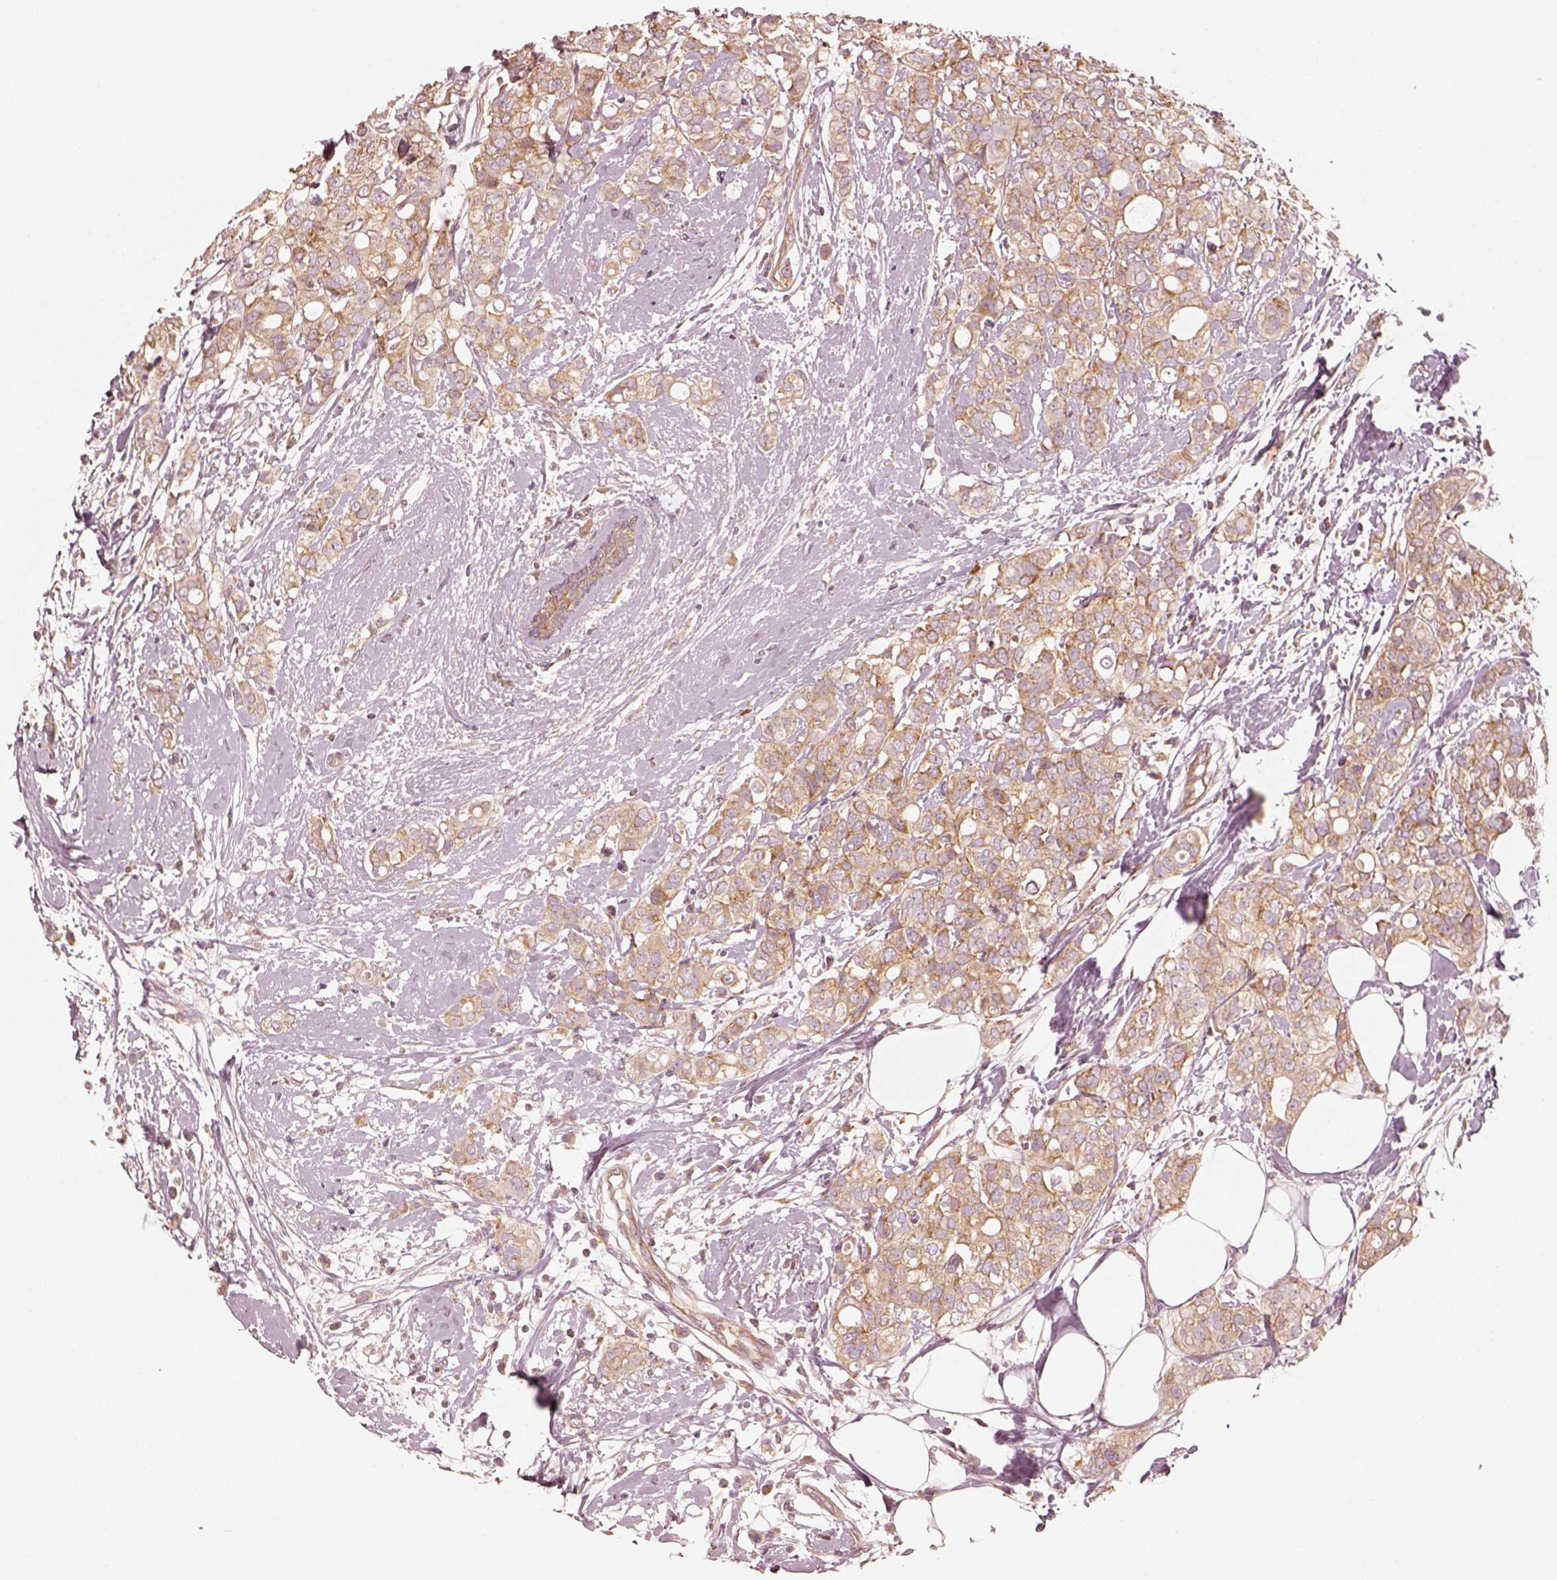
{"staining": {"intensity": "moderate", "quantity": ">75%", "location": "cytoplasmic/membranous"}, "tissue": "breast cancer", "cell_type": "Tumor cells", "image_type": "cancer", "snomed": [{"axis": "morphology", "description": "Duct carcinoma"}, {"axis": "topography", "description": "Breast"}], "caption": "IHC of breast intraductal carcinoma shows medium levels of moderate cytoplasmic/membranous staining in about >75% of tumor cells. (brown staining indicates protein expression, while blue staining denotes nuclei).", "gene": "CNOT2", "patient": {"sex": "female", "age": 40}}